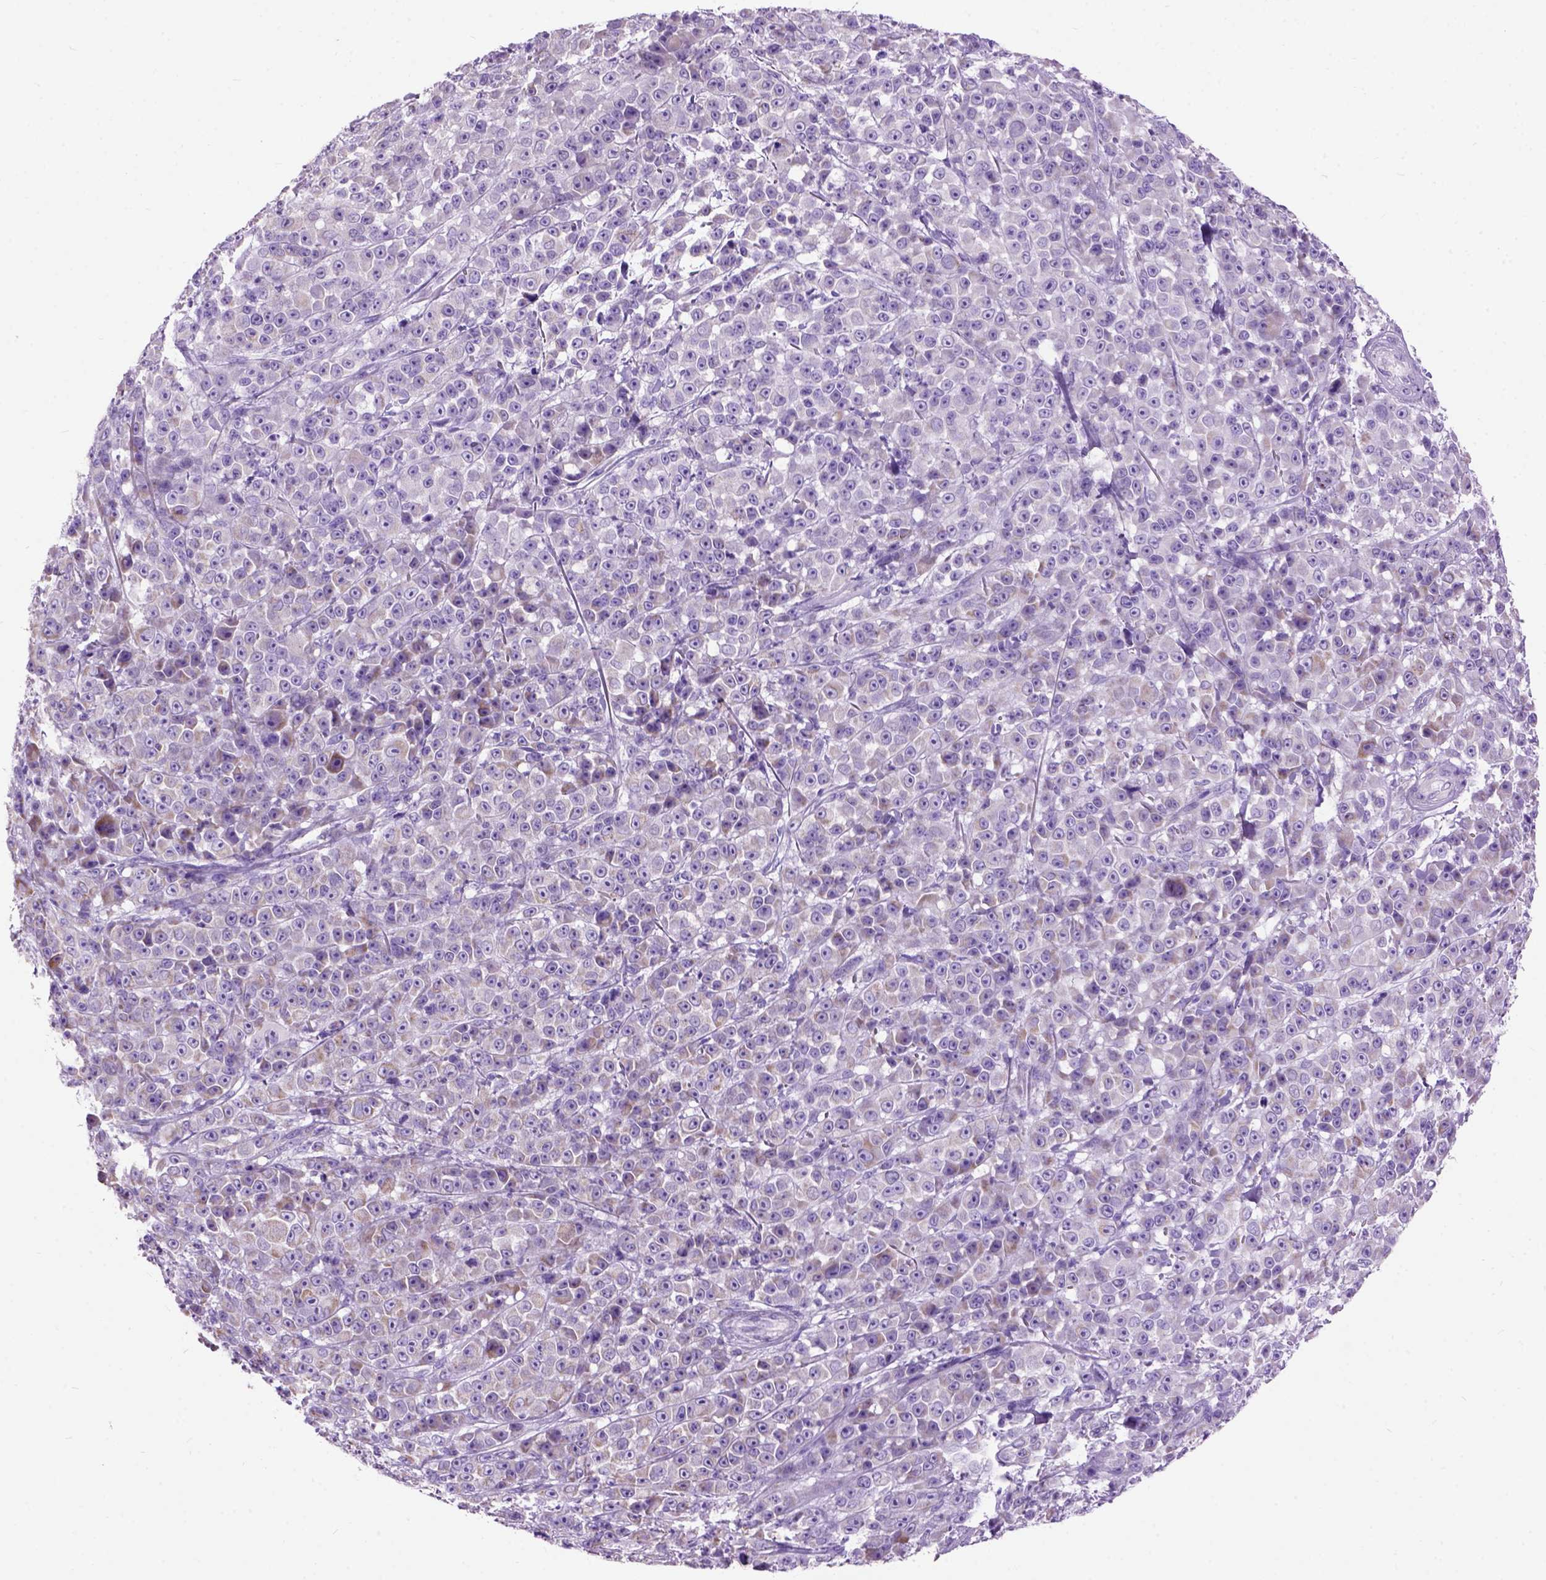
{"staining": {"intensity": "weak", "quantity": "<25%", "location": "cytoplasmic/membranous"}, "tissue": "melanoma", "cell_type": "Tumor cells", "image_type": "cancer", "snomed": [{"axis": "morphology", "description": "Malignant melanoma, NOS"}, {"axis": "topography", "description": "Skin"}, {"axis": "topography", "description": "Skin of back"}], "caption": "Human melanoma stained for a protein using IHC displays no expression in tumor cells.", "gene": "MAPT", "patient": {"sex": "male", "age": 91}}